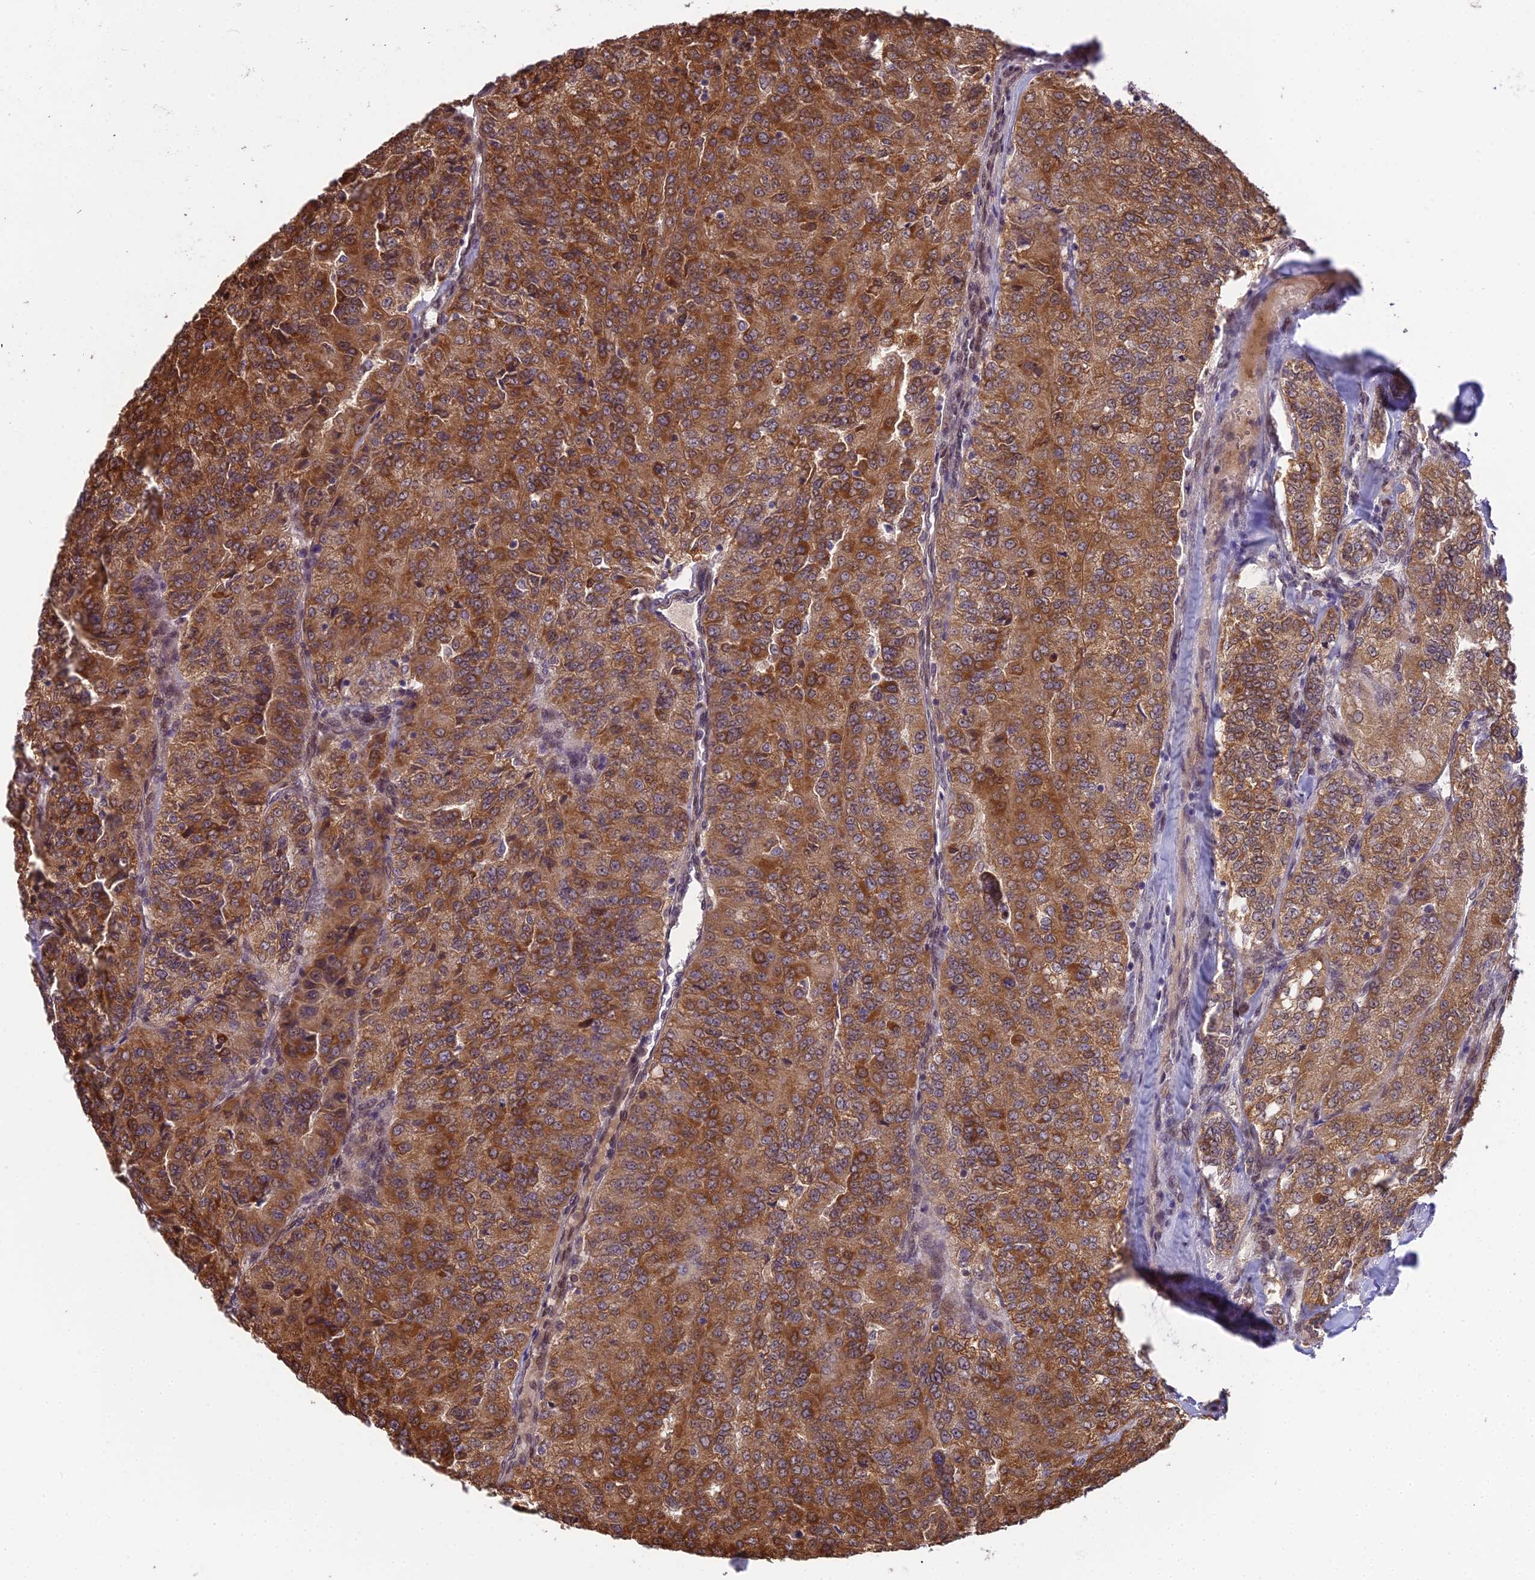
{"staining": {"intensity": "strong", "quantity": ">75%", "location": "cytoplasmic/membranous"}, "tissue": "renal cancer", "cell_type": "Tumor cells", "image_type": "cancer", "snomed": [{"axis": "morphology", "description": "Adenocarcinoma, NOS"}, {"axis": "topography", "description": "Kidney"}], "caption": "Adenocarcinoma (renal) stained with a brown dye demonstrates strong cytoplasmic/membranous positive staining in about >75% of tumor cells.", "gene": "CYP2R1", "patient": {"sex": "female", "age": 63}}